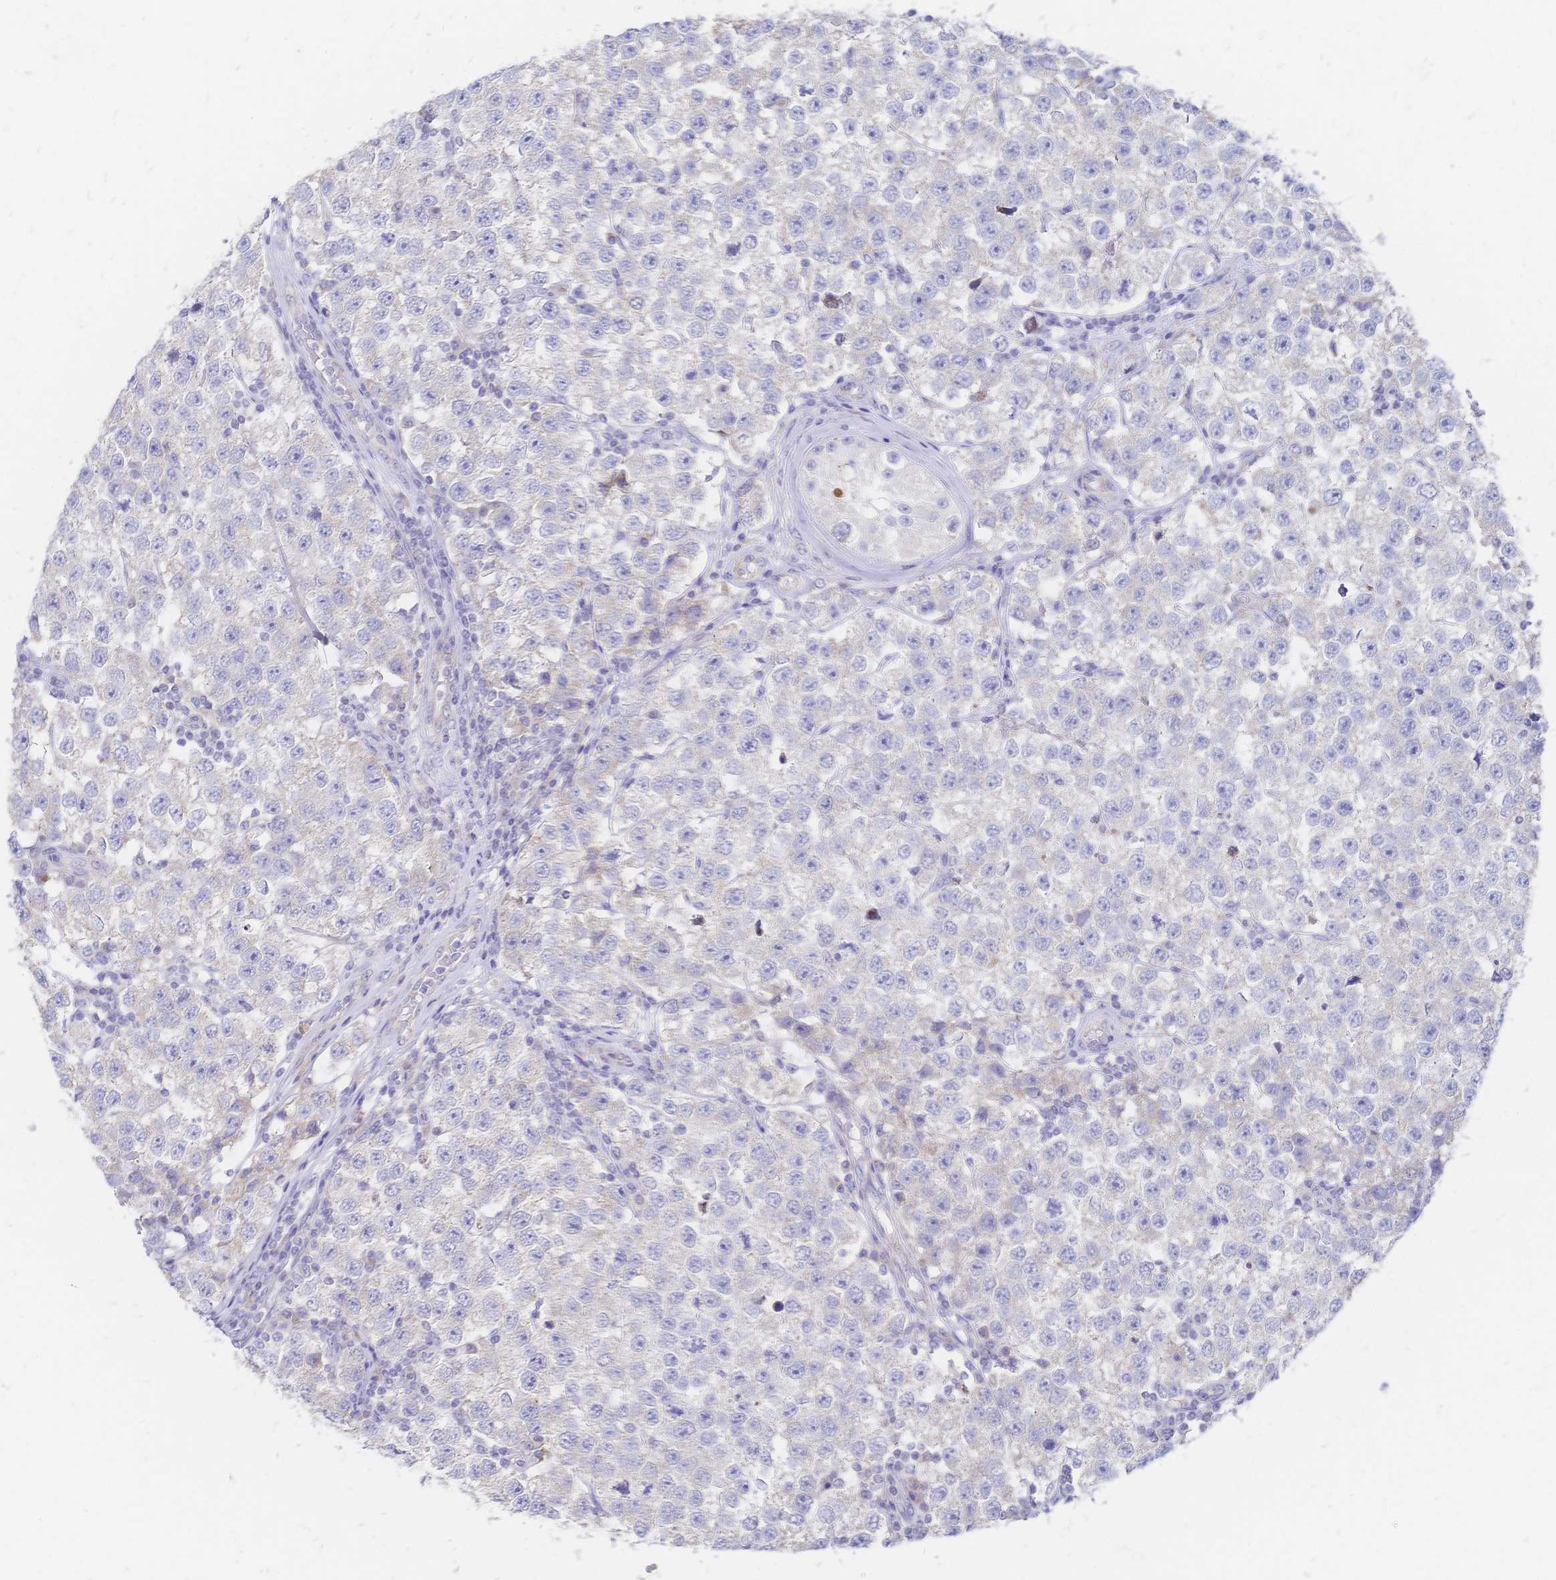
{"staining": {"intensity": "negative", "quantity": "none", "location": "none"}, "tissue": "testis cancer", "cell_type": "Tumor cells", "image_type": "cancer", "snomed": [{"axis": "morphology", "description": "Seminoma, NOS"}, {"axis": "topography", "description": "Testis"}], "caption": "Immunohistochemical staining of testis cancer exhibits no significant expression in tumor cells. The staining was performed using DAB to visualize the protein expression in brown, while the nuclei were stained in blue with hematoxylin (Magnification: 20x).", "gene": "VWC2L", "patient": {"sex": "male", "age": 34}}